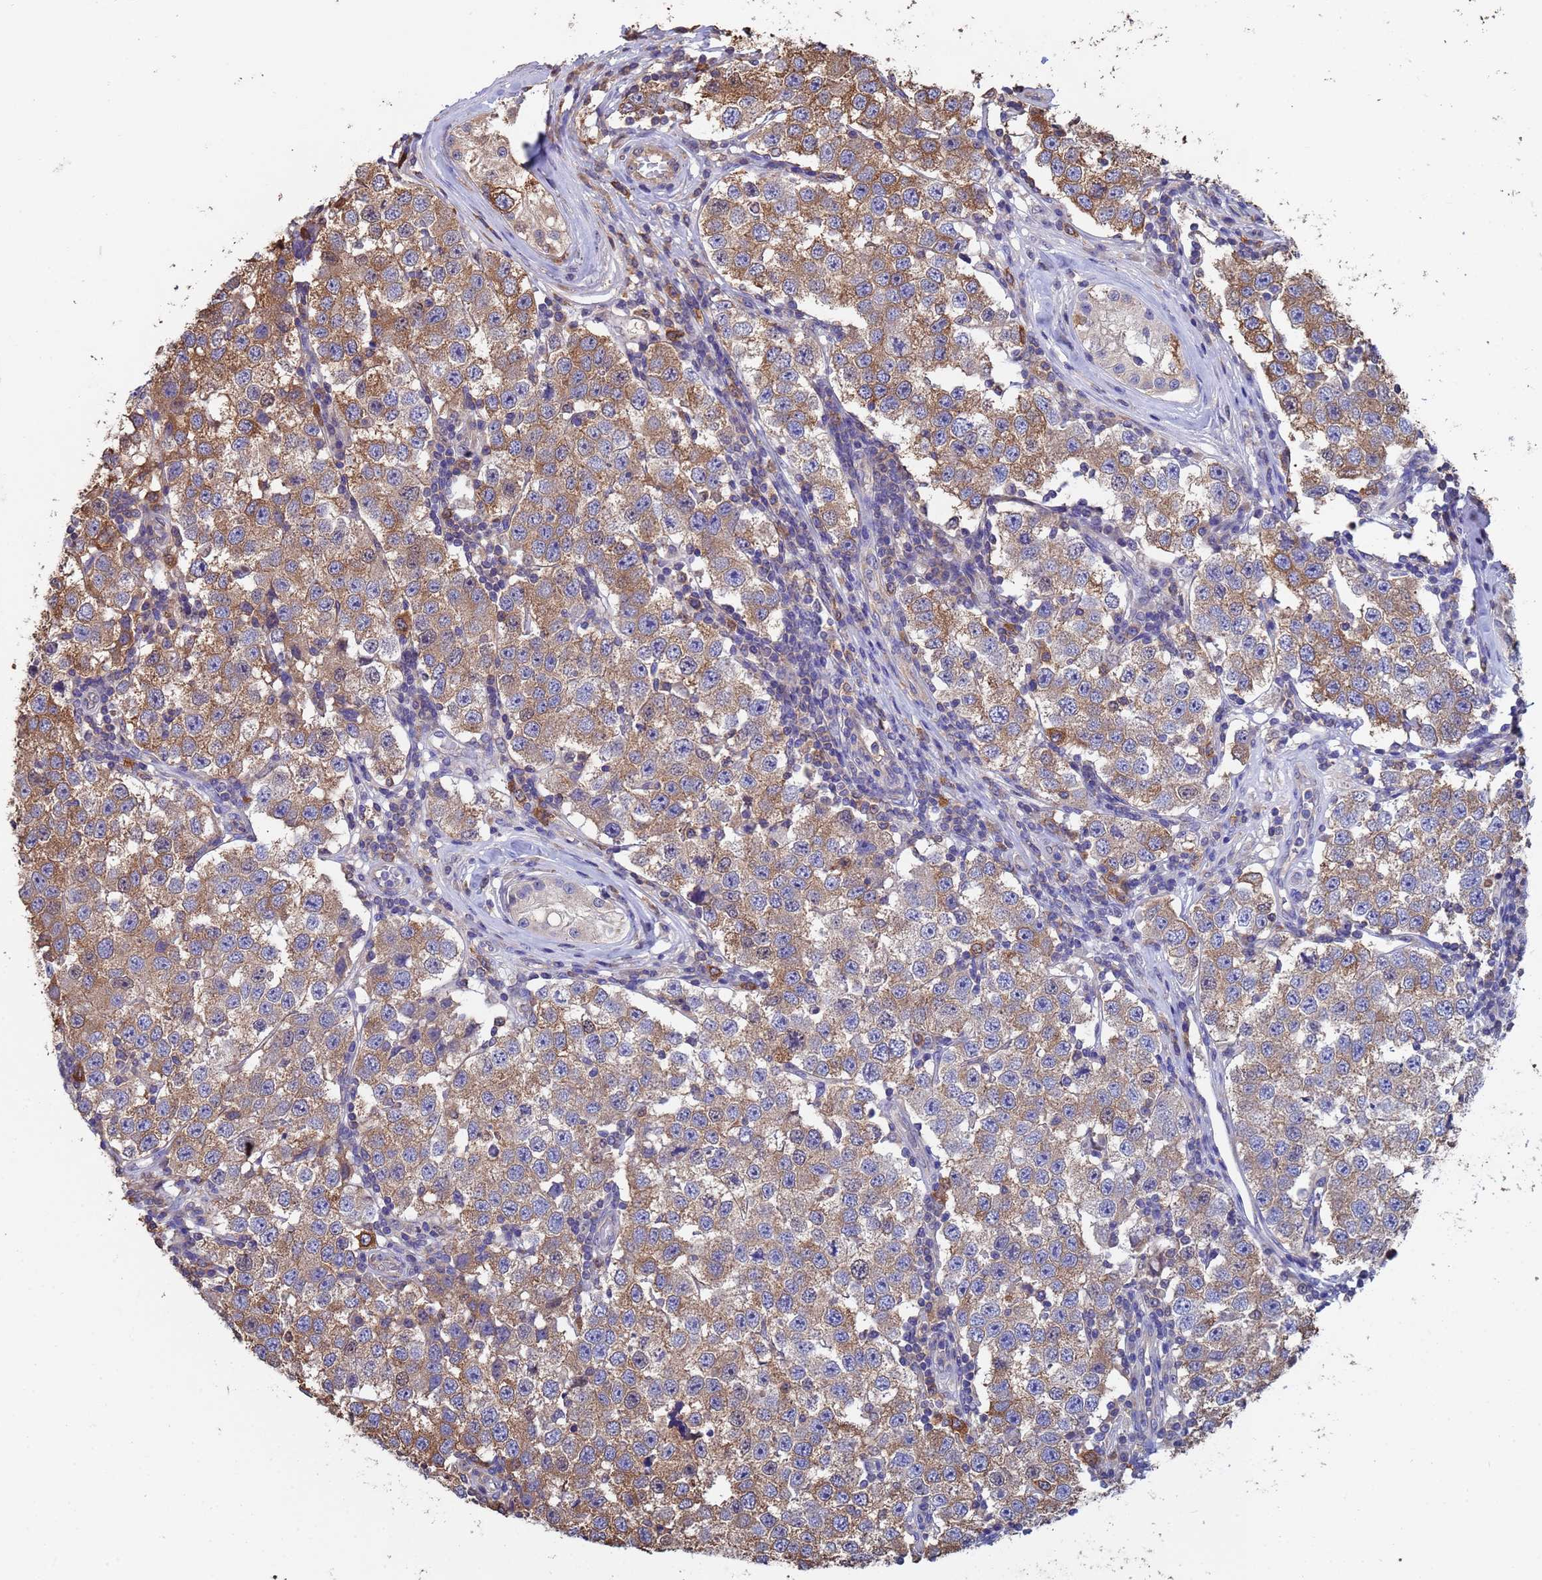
{"staining": {"intensity": "moderate", "quantity": ">75%", "location": "cytoplasmic/membranous"}, "tissue": "testis cancer", "cell_type": "Tumor cells", "image_type": "cancer", "snomed": [{"axis": "morphology", "description": "Seminoma, NOS"}, {"axis": "topography", "description": "Testis"}], "caption": "An immunohistochemistry histopathology image of neoplastic tissue is shown. Protein staining in brown highlights moderate cytoplasmic/membranous positivity in seminoma (testis) within tumor cells.", "gene": "FAM25A", "patient": {"sex": "male", "age": 34}}